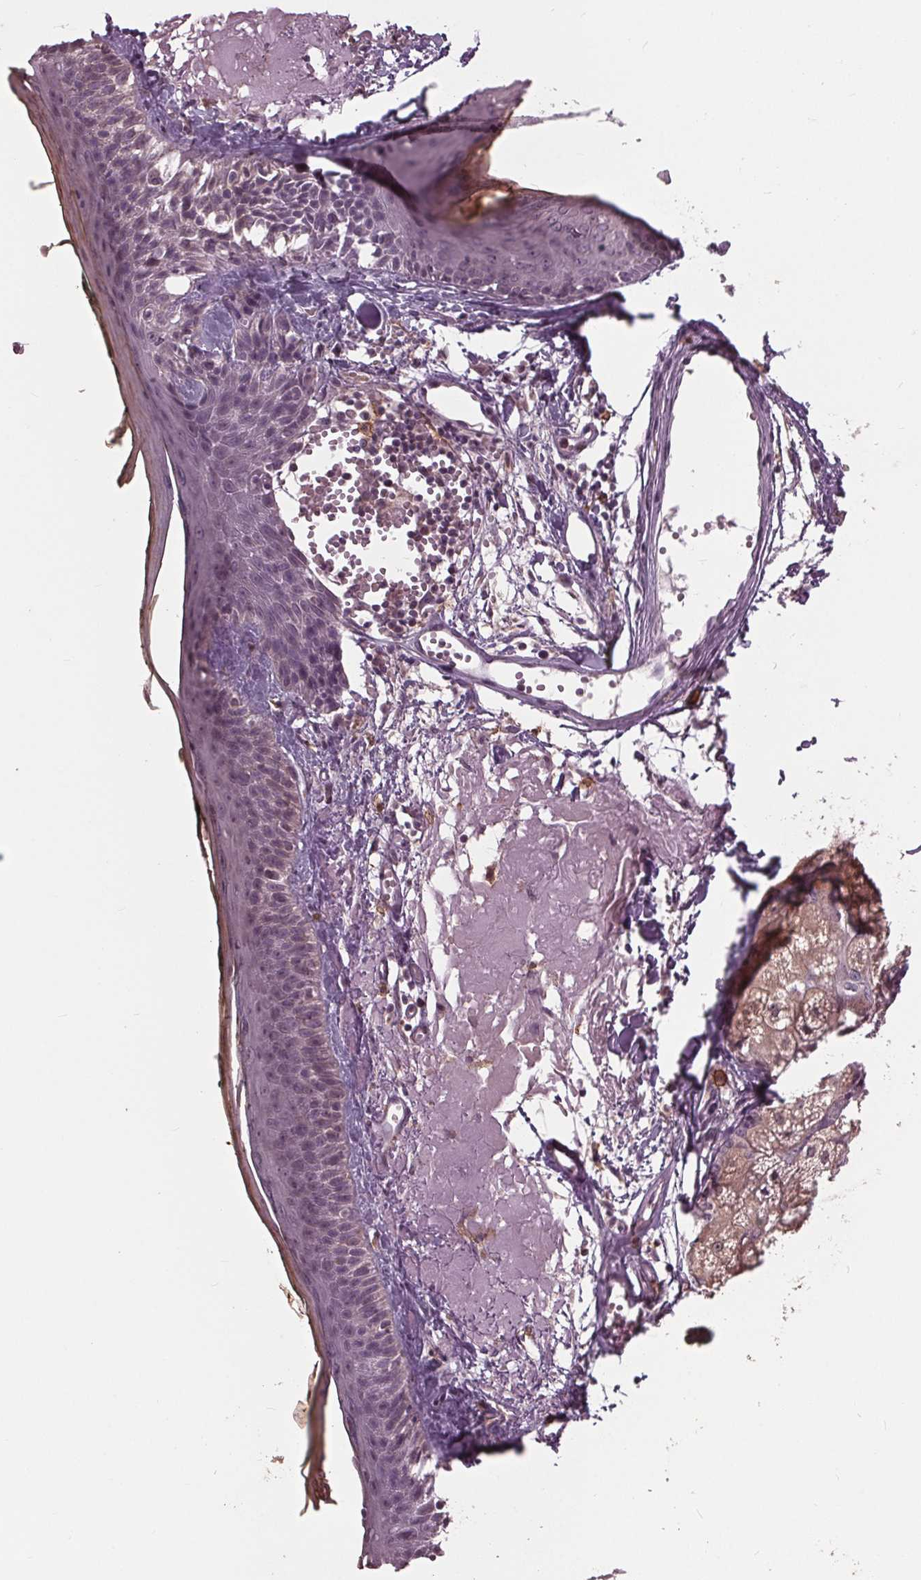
{"staining": {"intensity": "negative", "quantity": "none", "location": "none"}, "tissue": "skin", "cell_type": "Fibroblasts", "image_type": "normal", "snomed": [{"axis": "morphology", "description": "Normal tissue, NOS"}, {"axis": "topography", "description": "Skin"}], "caption": "This is an immunohistochemistry histopathology image of unremarkable skin. There is no staining in fibroblasts.", "gene": "SIGLEC6", "patient": {"sex": "male", "age": 76}}